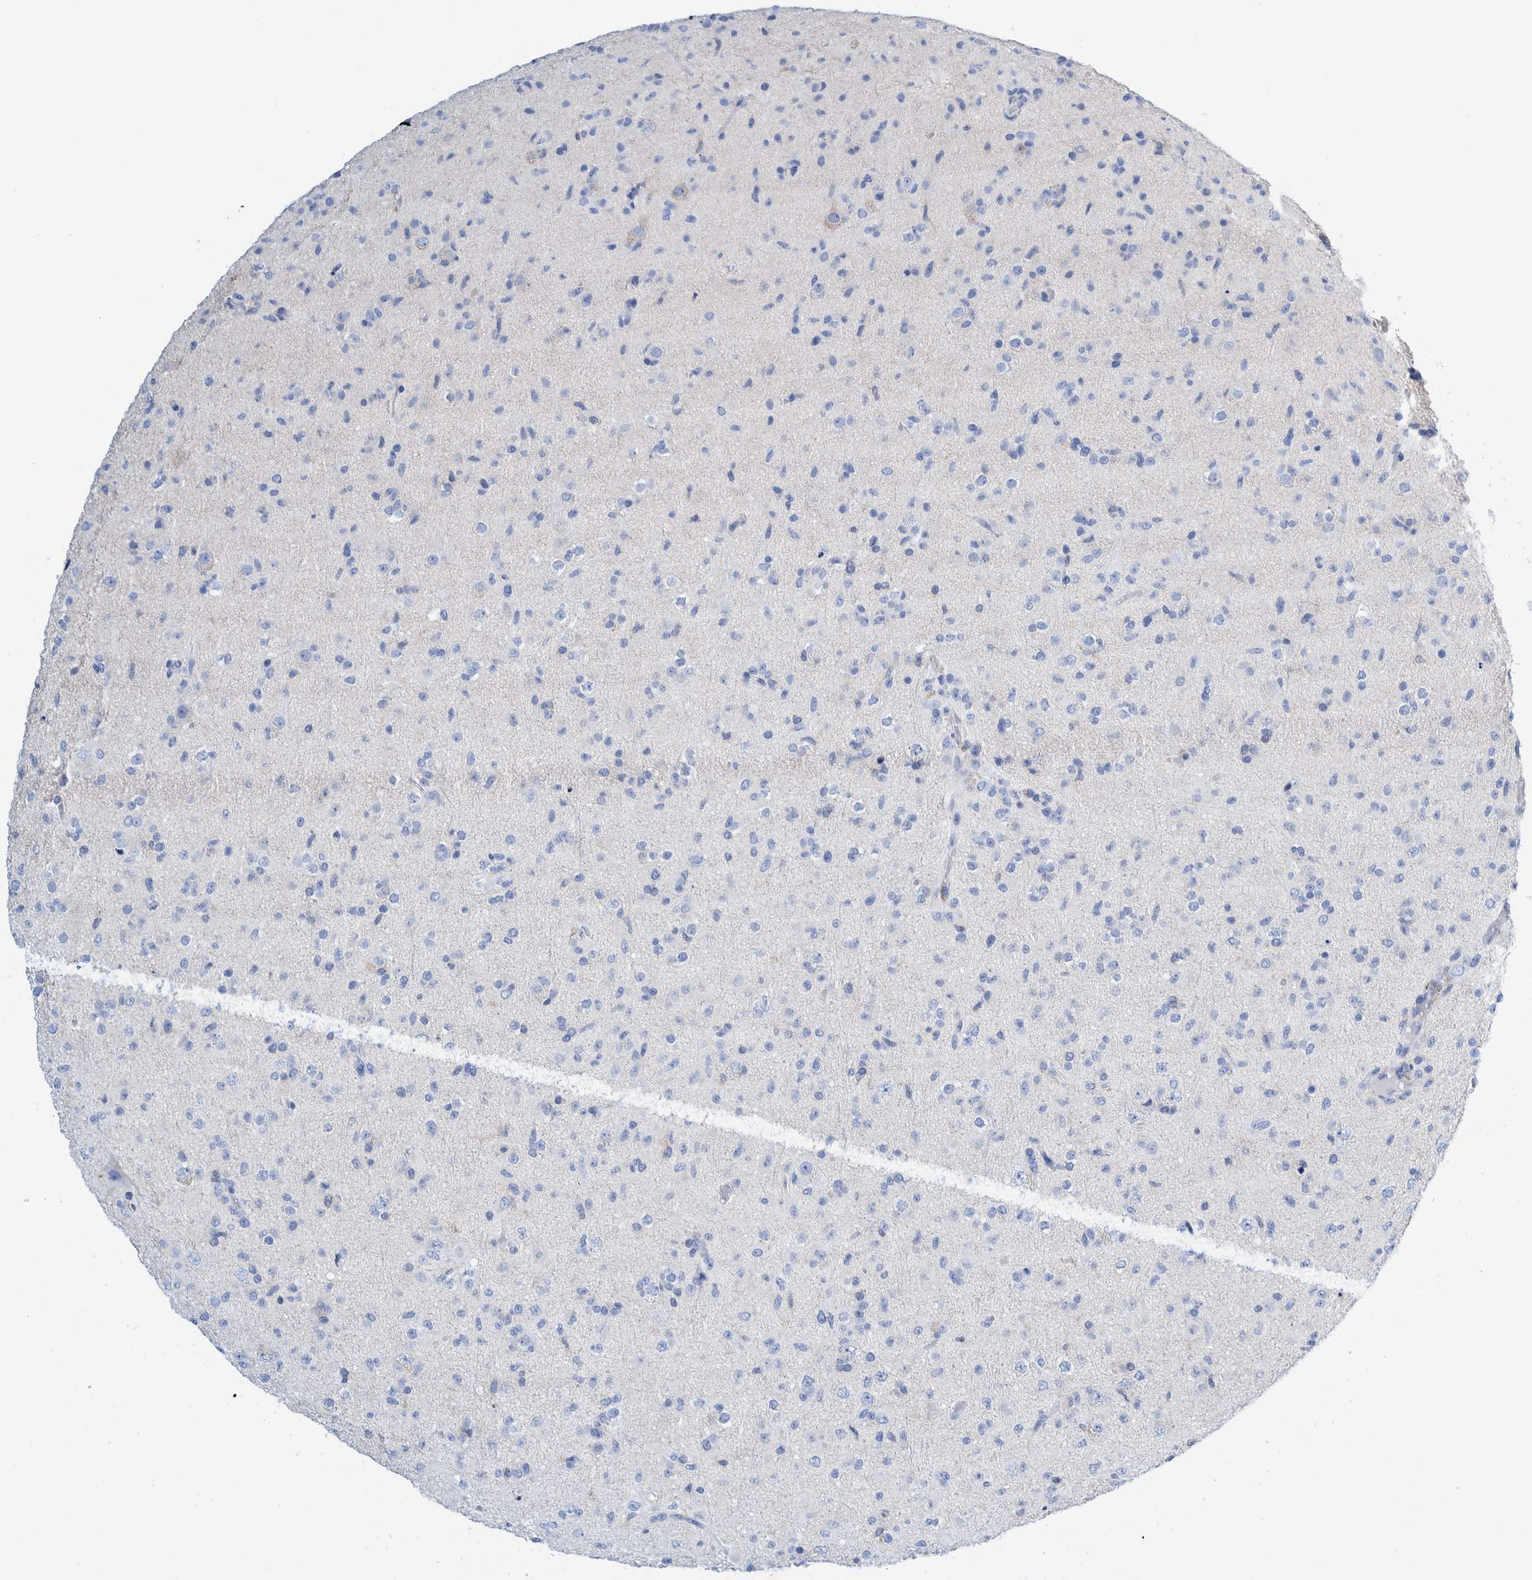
{"staining": {"intensity": "negative", "quantity": "none", "location": "none"}, "tissue": "glioma", "cell_type": "Tumor cells", "image_type": "cancer", "snomed": [{"axis": "morphology", "description": "Glioma, malignant, Low grade"}, {"axis": "topography", "description": "Brain"}], "caption": "IHC of human malignant low-grade glioma exhibits no positivity in tumor cells.", "gene": "KRT14", "patient": {"sex": "male", "age": 65}}